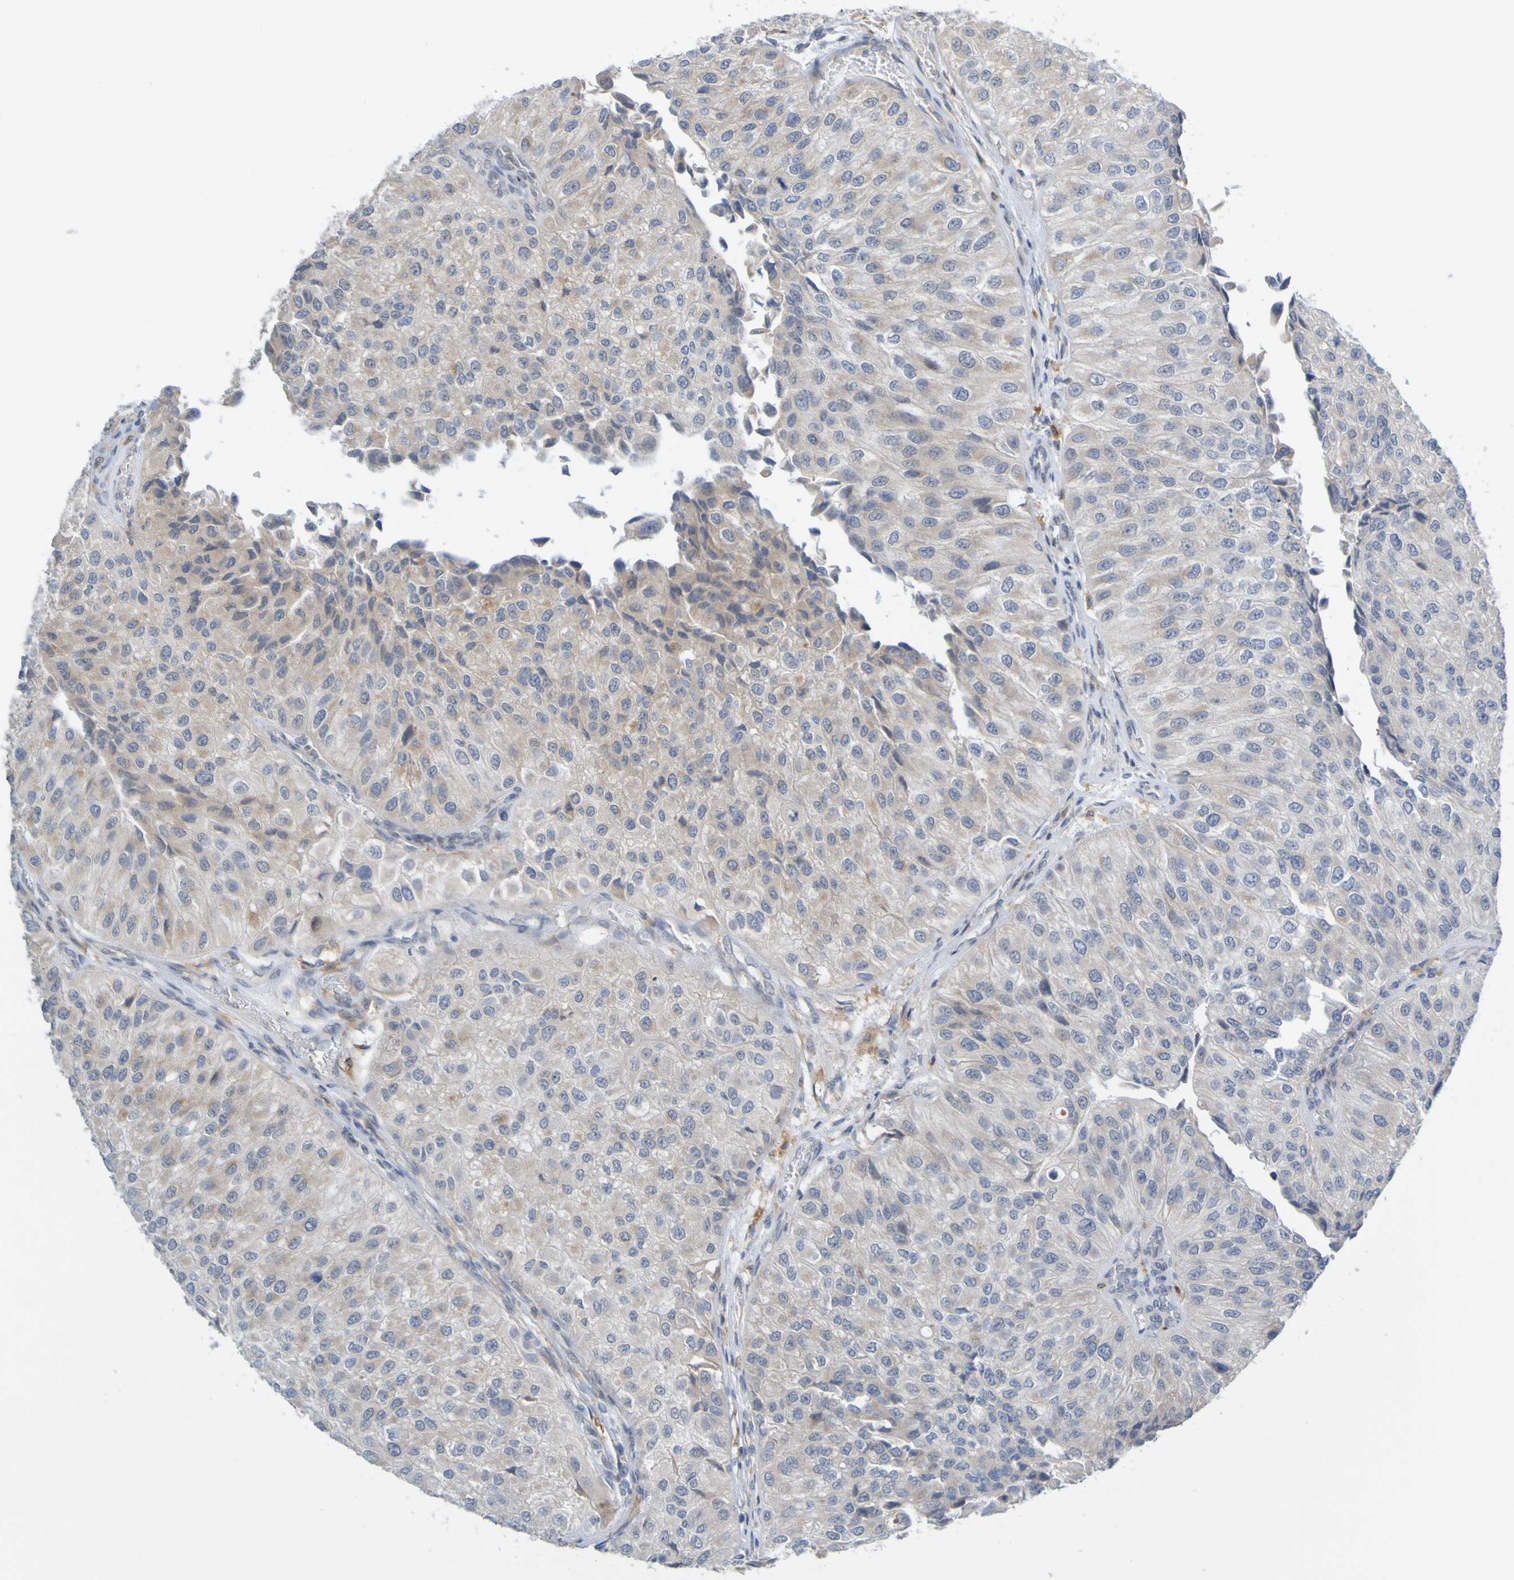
{"staining": {"intensity": "weak", "quantity": "25%-75%", "location": "cytoplasmic/membranous"}, "tissue": "urothelial cancer", "cell_type": "Tumor cells", "image_type": "cancer", "snomed": [{"axis": "morphology", "description": "Urothelial carcinoma, High grade"}, {"axis": "topography", "description": "Kidney"}, {"axis": "topography", "description": "Urinary bladder"}], "caption": "The histopathology image shows immunohistochemical staining of urothelial cancer. There is weak cytoplasmic/membranous staining is appreciated in about 25%-75% of tumor cells.", "gene": "LILRB5", "patient": {"sex": "male", "age": 77}}